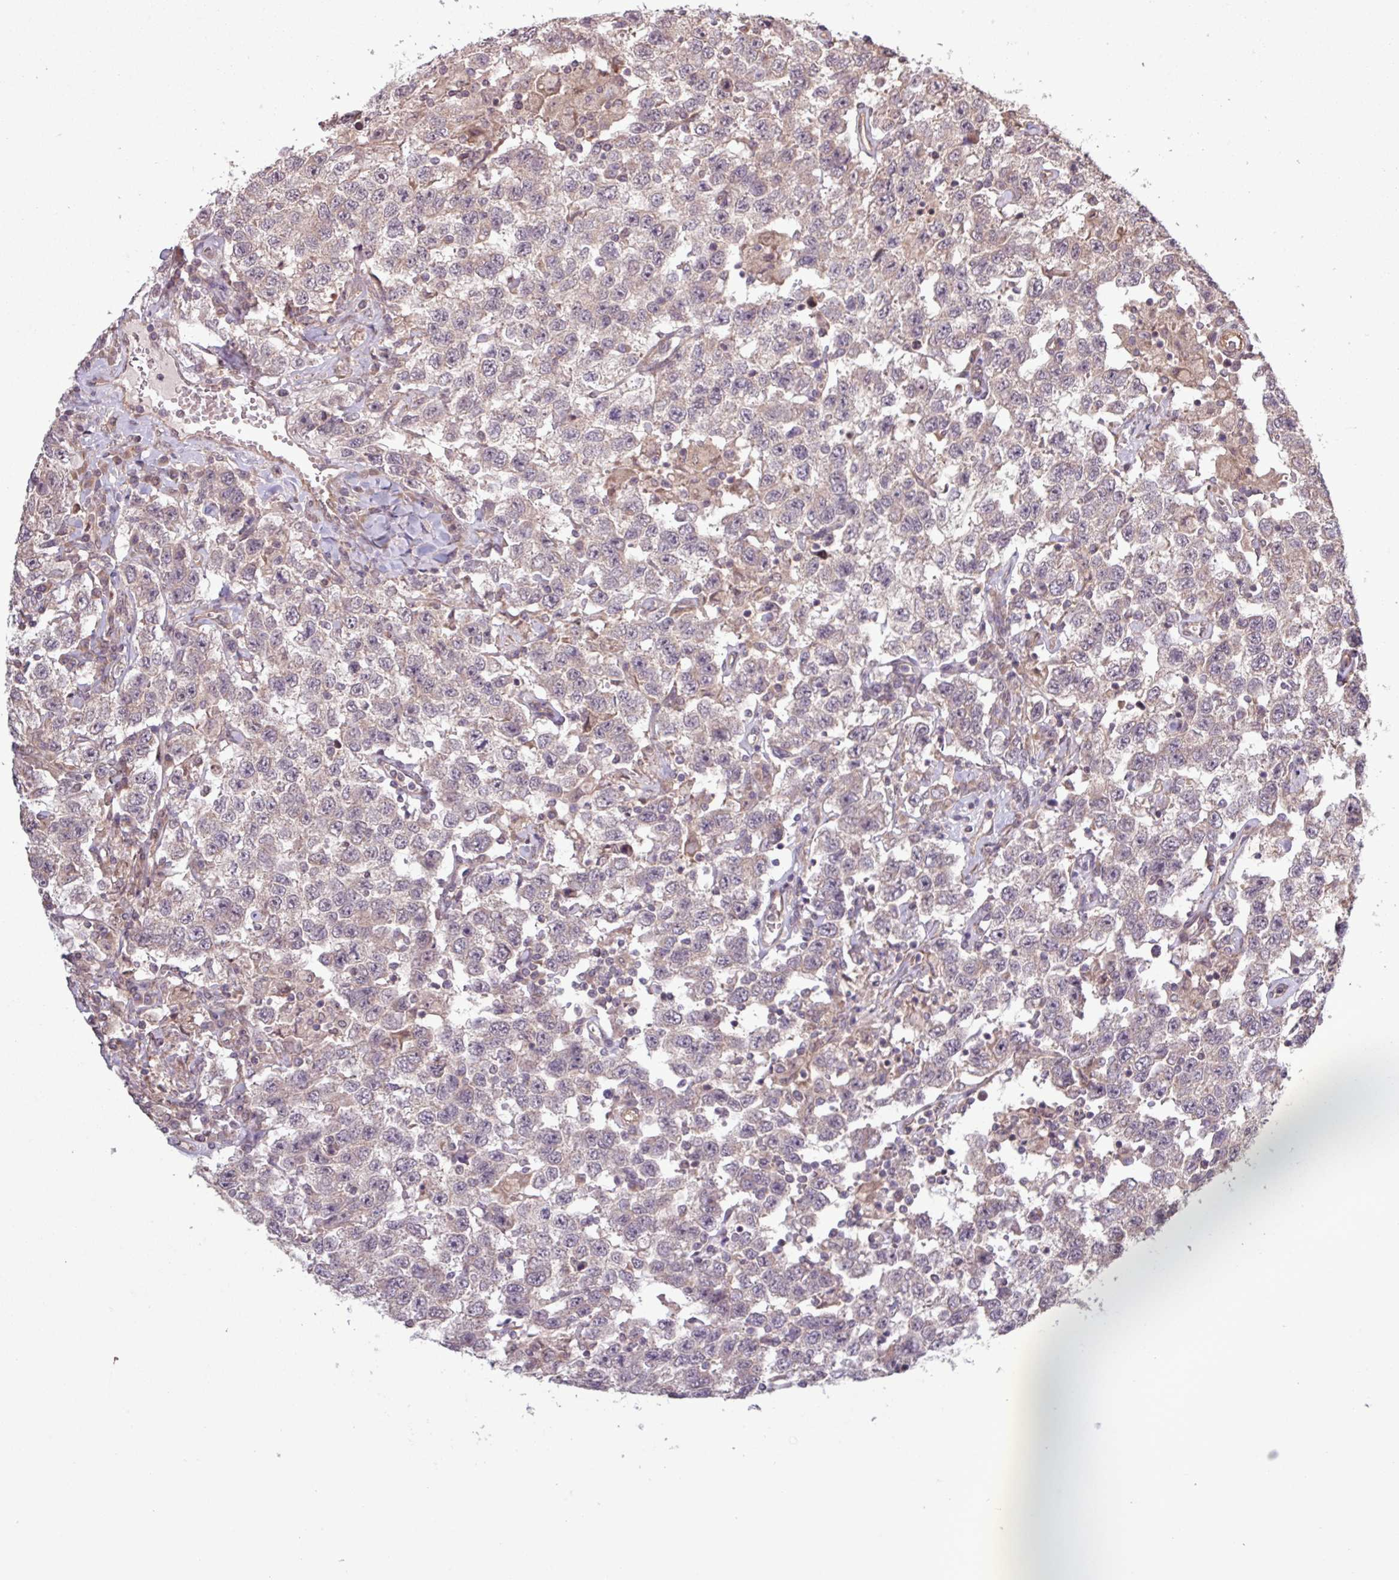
{"staining": {"intensity": "negative", "quantity": "none", "location": "none"}, "tissue": "testis cancer", "cell_type": "Tumor cells", "image_type": "cancer", "snomed": [{"axis": "morphology", "description": "Seminoma, NOS"}, {"axis": "topography", "description": "Testis"}], "caption": "Tumor cells are negative for protein expression in human testis cancer.", "gene": "TRABD2A", "patient": {"sex": "male", "age": 41}}